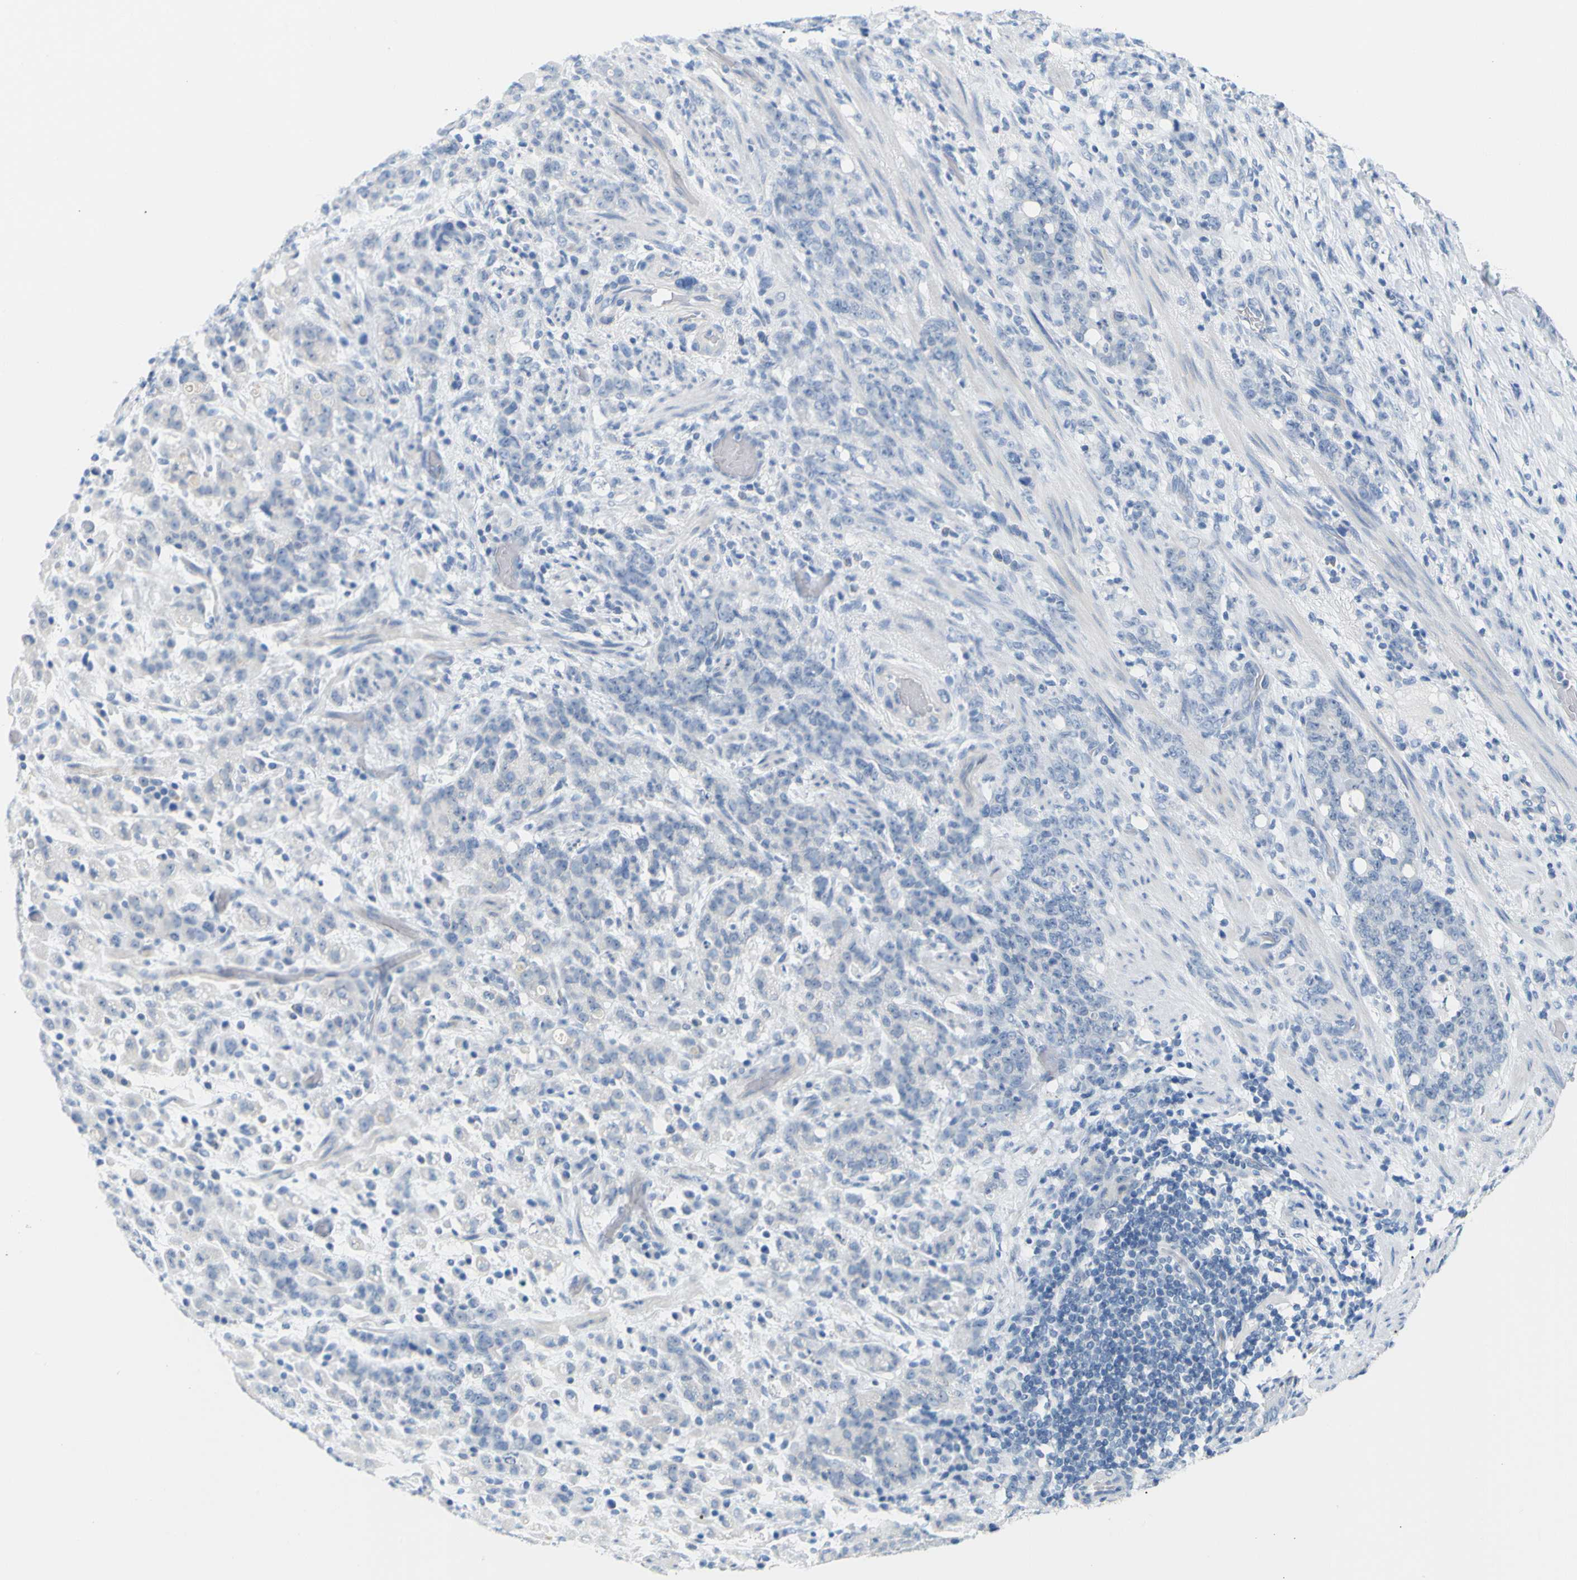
{"staining": {"intensity": "negative", "quantity": "none", "location": "none"}, "tissue": "stomach cancer", "cell_type": "Tumor cells", "image_type": "cancer", "snomed": [{"axis": "morphology", "description": "Adenocarcinoma, NOS"}, {"axis": "topography", "description": "Stomach, lower"}], "caption": "A high-resolution photomicrograph shows immunohistochemistry (IHC) staining of stomach adenocarcinoma, which displays no significant positivity in tumor cells.", "gene": "OPN1SW", "patient": {"sex": "male", "age": 88}}